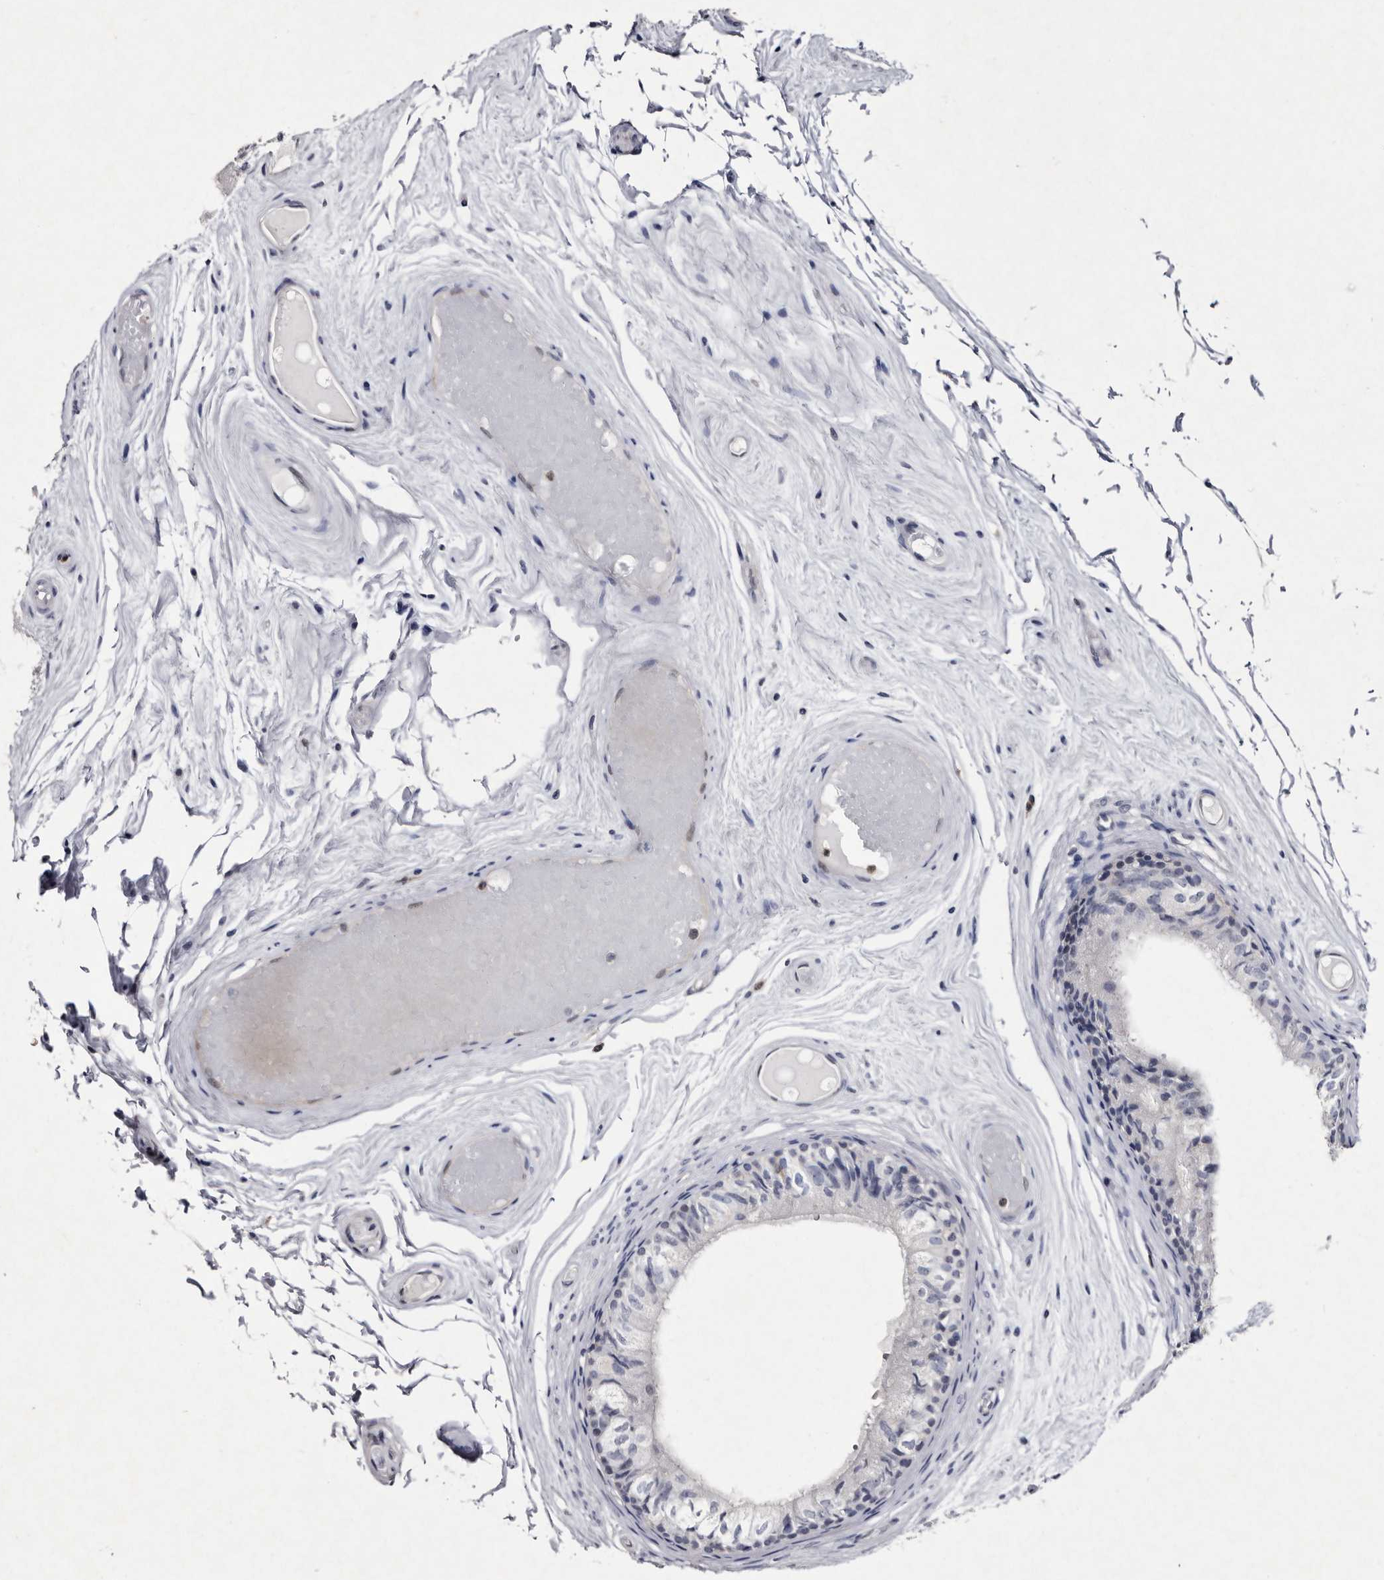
{"staining": {"intensity": "negative", "quantity": "none", "location": "none"}, "tissue": "epididymis", "cell_type": "Glandular cells", "image_type": "normal", "snomed": [{"axis": "morphology", "description": "Normal tissue, NOS"}, {"axis": "topography", "description": "Epididymis"}], "caption": "Immunohistochemical staining of unremarkable epididymis displays no significant expression in glandular cells.", "gene": "SERPINB8", "patient": {"sex": "male", "age": 79}}